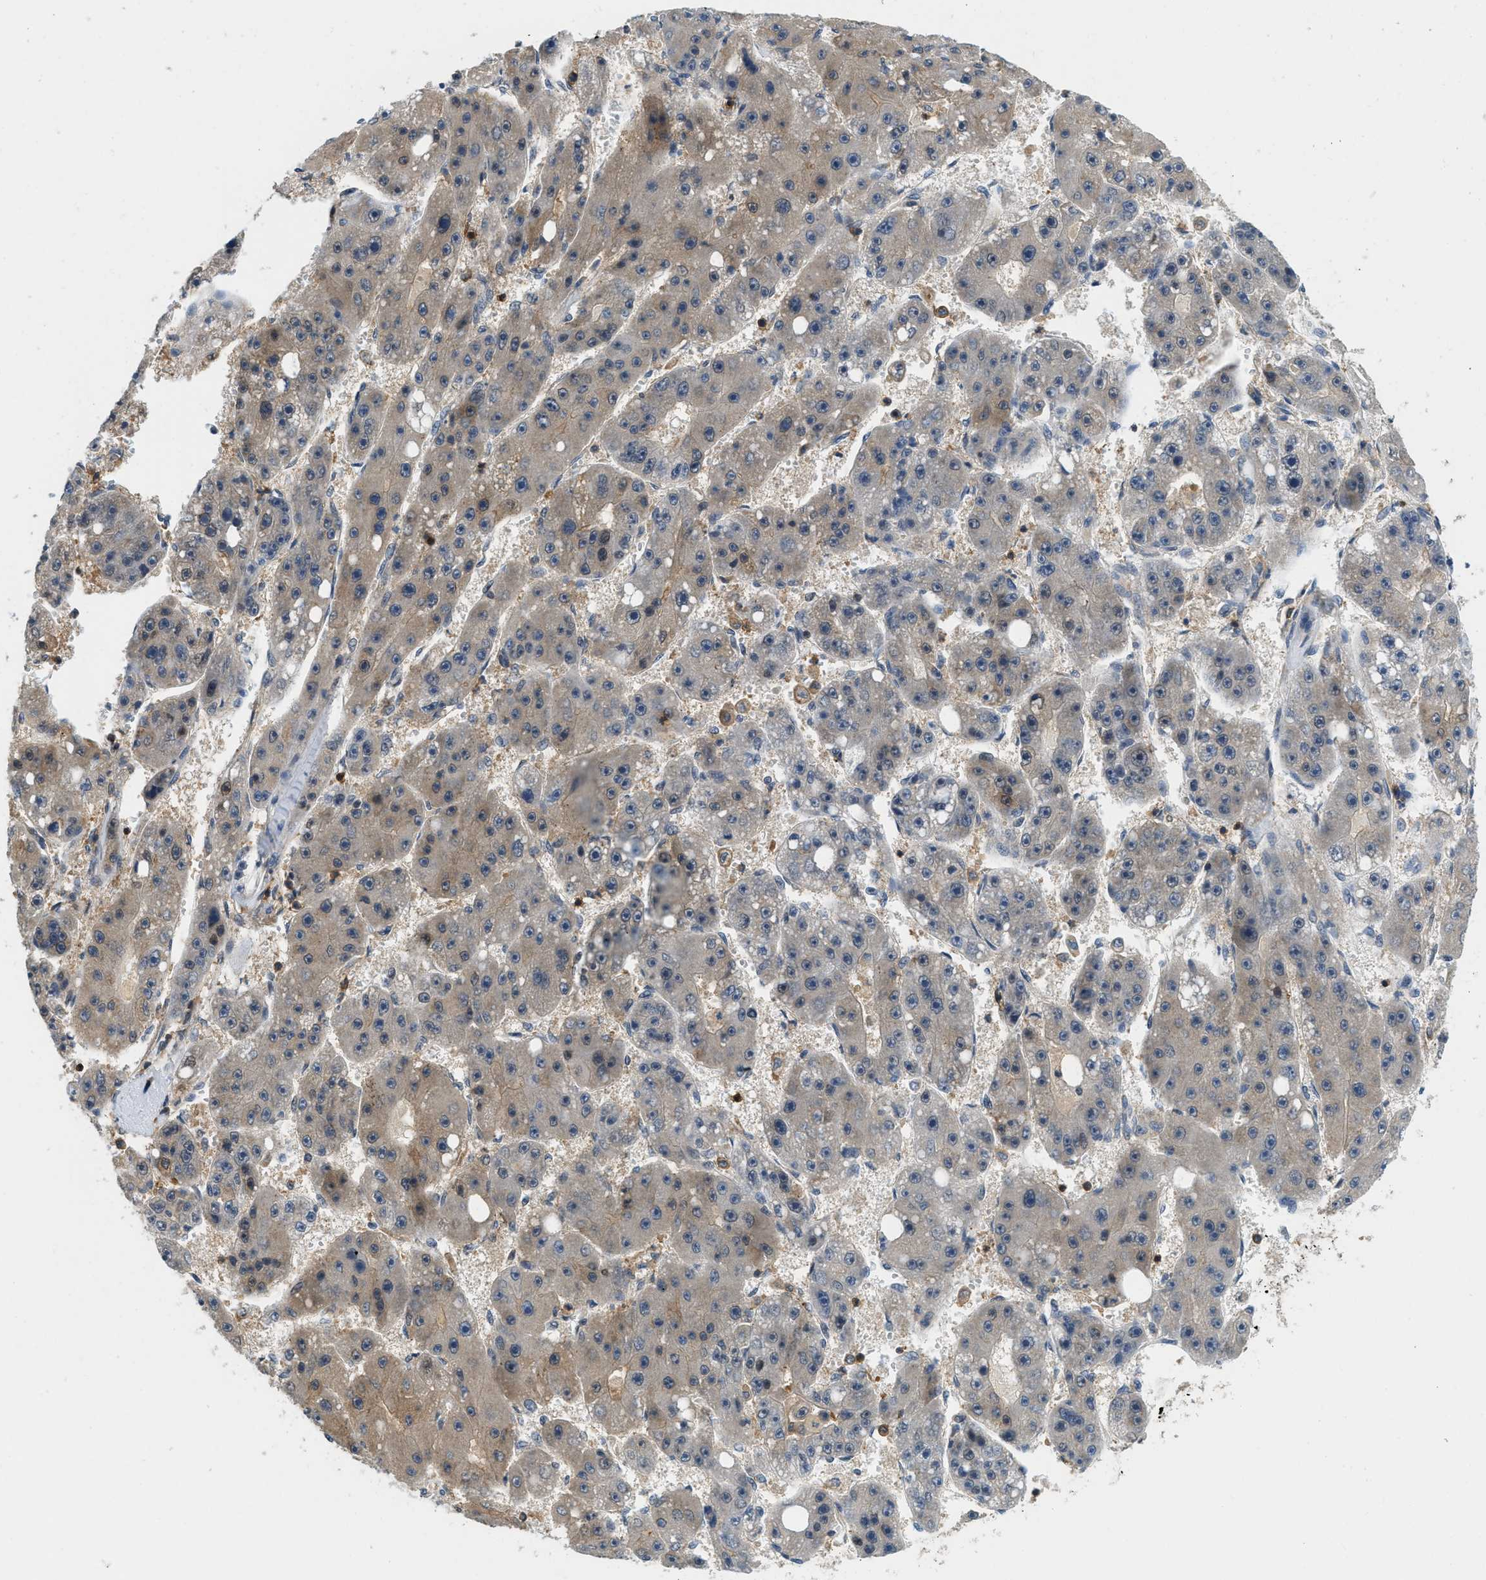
{"staining": {"intensity": "weak", "quantity": "25%-75%", "location": "cytoplasmic/membranous"}, "tissue": "liver cancer", "cell_type": "Tumor cells", "image_type": "cancer", "snomed": [{"axis": "morphology", "description": "Carcinoma, Hepatocellular, NOS"}, {"axis": "topography", "description": "Liver"}], "caption": "Immunohistochemical staining of human liver cancer exhibits weak cytoplasmic/membranous protein positivity in about 25%-75% of tumor cells.", "gene": "GMPPB", "patient": {"sex": "female", "age": 61}}